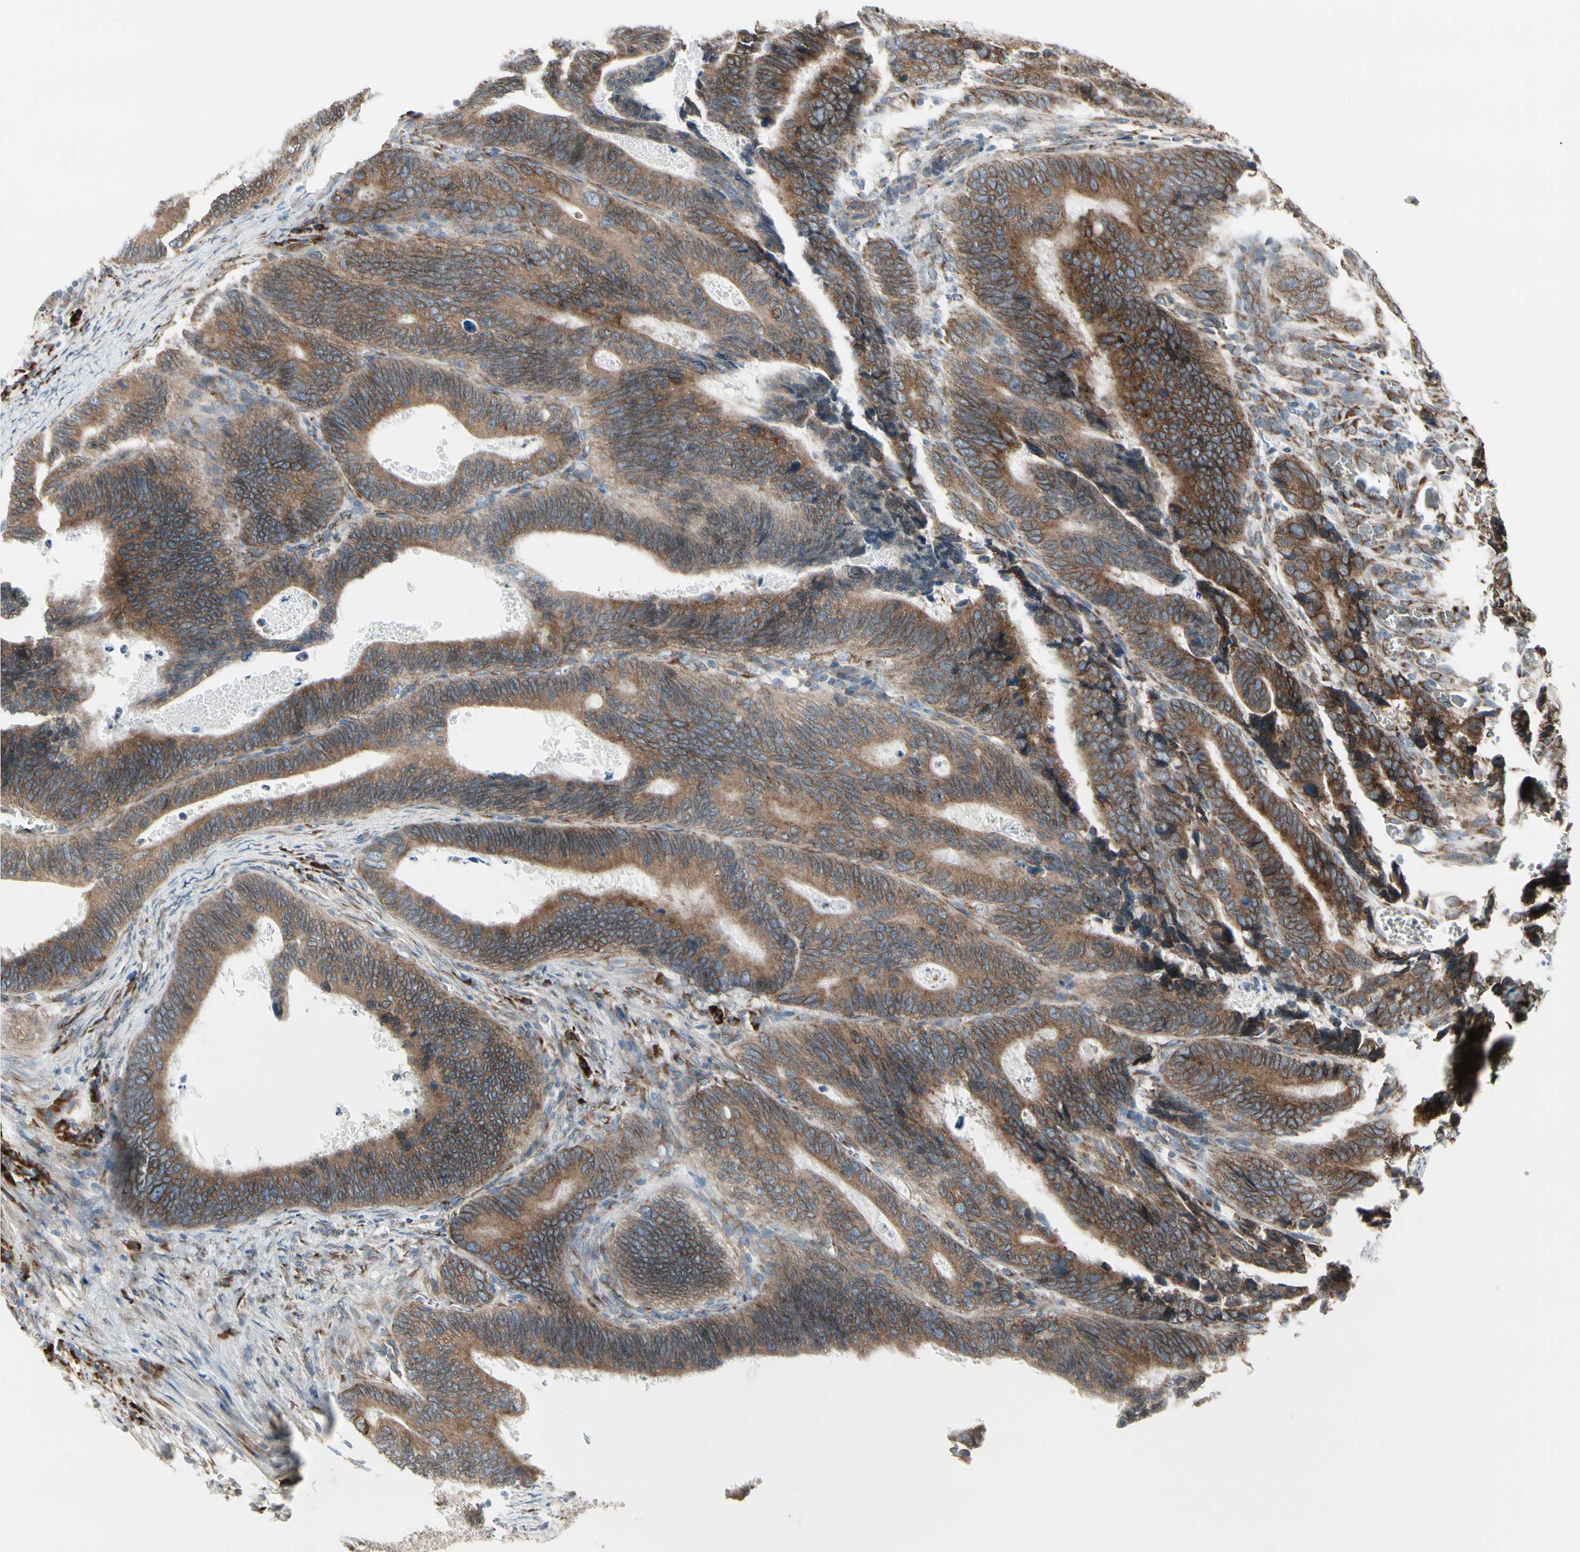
{"staining": {"intensity": "moderate", "quantity": ">75%", "location": "cytoplasmic/membranous"}, "tissue": "colorectal cancer", "cell_type": "Tumor cells", "image_type": "cancer", "snomed": [{"axis": "morphology", "description": "Adenocarcinoma, NOS"}, {"axis": "topography", "description": "Colon"}], "caption": "Moderate cytoplasmic/membranous positivity for a protein is seen in about >75% of tumor cells of colorectal cancer using immunohistochemistry.", "gene": "FNDC3A", "patient": {"sex": "male", "age": 72}}